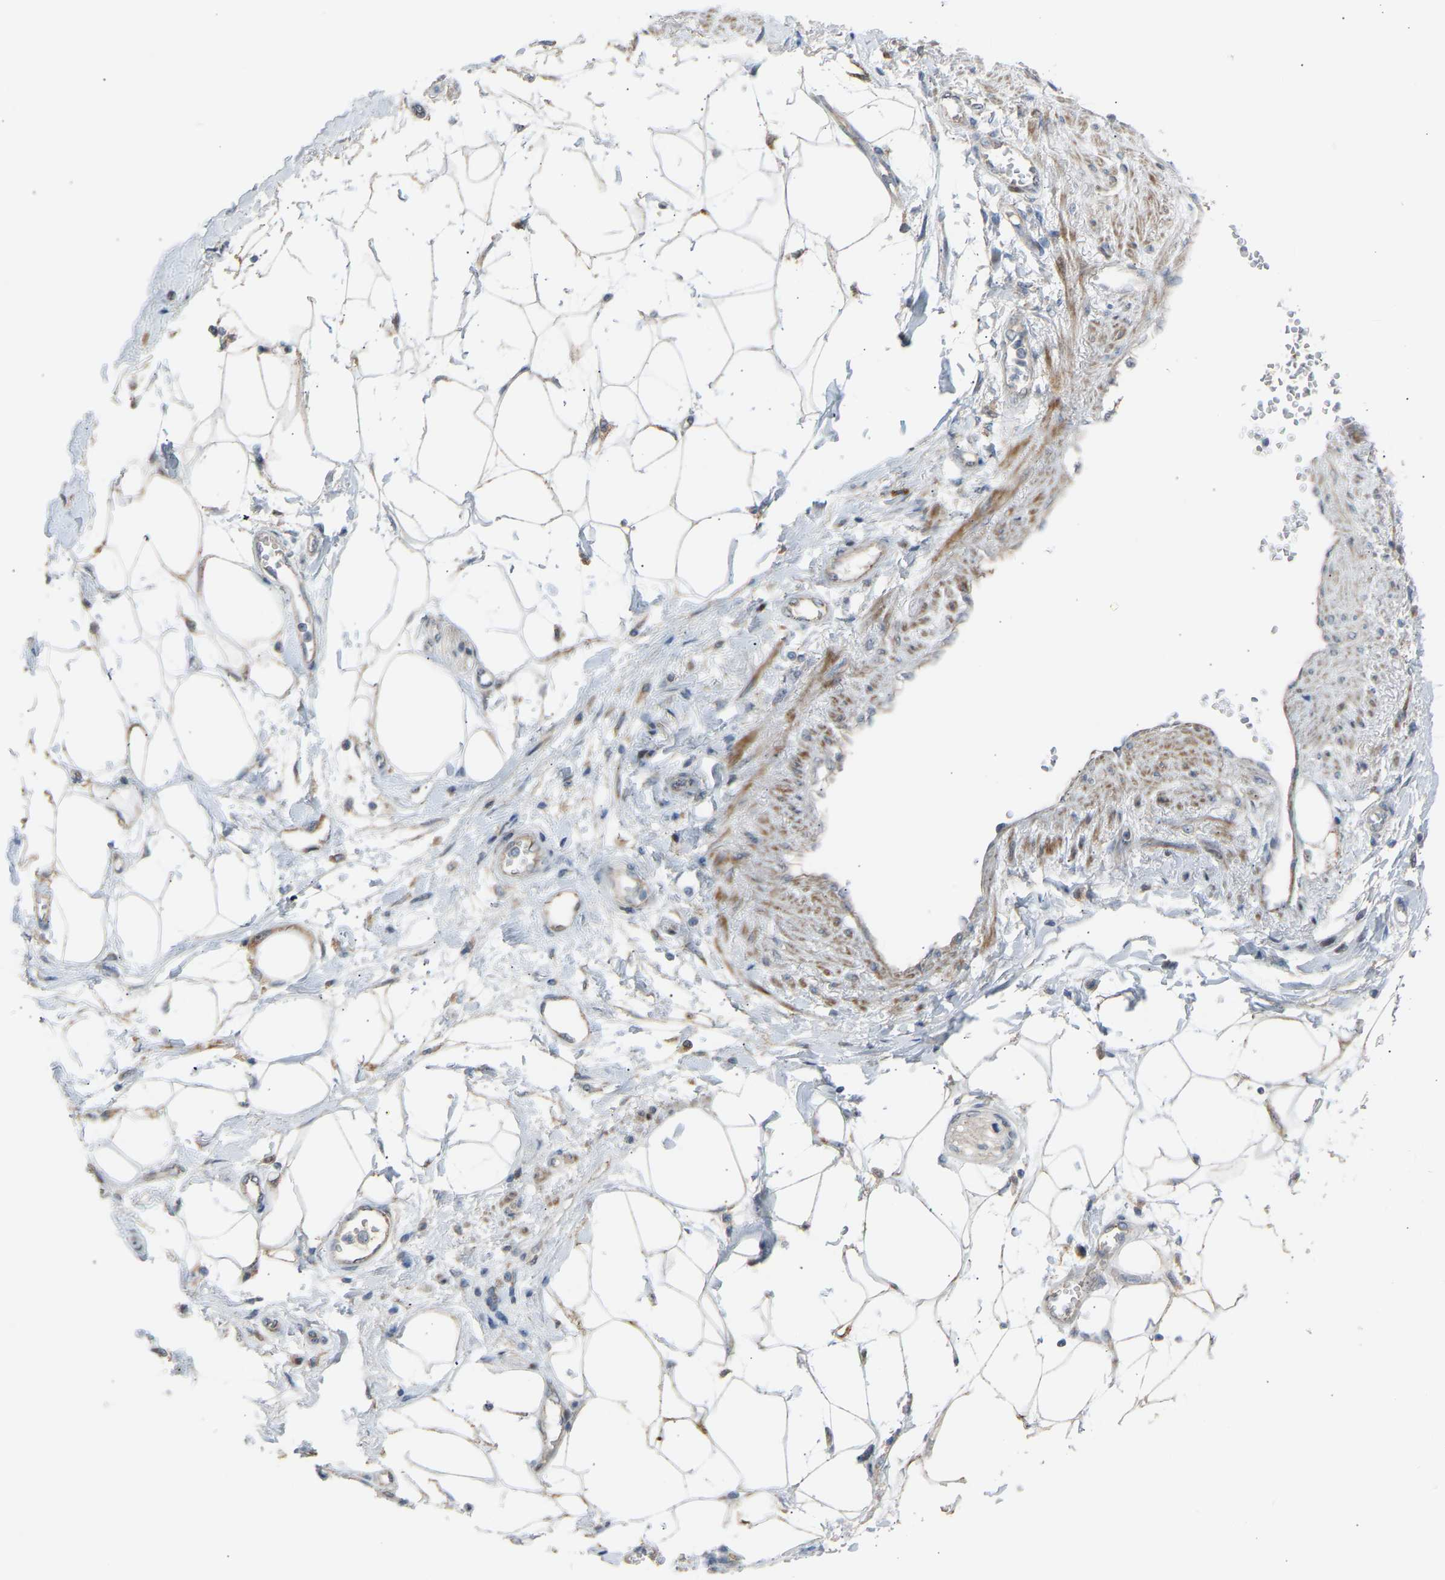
{"staining": {"intensity": "weak", "quantity": ">75%", "location": "cytoplasmic/membranous"}, "tissue": "adipose tissue", "cell_type": "Adipocytes", "image_type": "normal", "snomed": [{"axis": "morphology", "description": "Normal tissue, NOS"}, {"axis": "morphology", "description": "Adenocarcinoma, NOS"}, {"axis": "topography", "description": "Duodenum"}, {"axis": "topography", "description": "Peripheral nerve tissue"}], "caption": "Immunohistochemical staining of benign adipose tissue reveals weak cytoplasmic/membranous protein positivity in approximately >75% of adipocytes. The protein is shown in brown color, while the nuclei are stained blue.", "gene": "VPS41", "patient": {"sex": "female", "age": 60}}